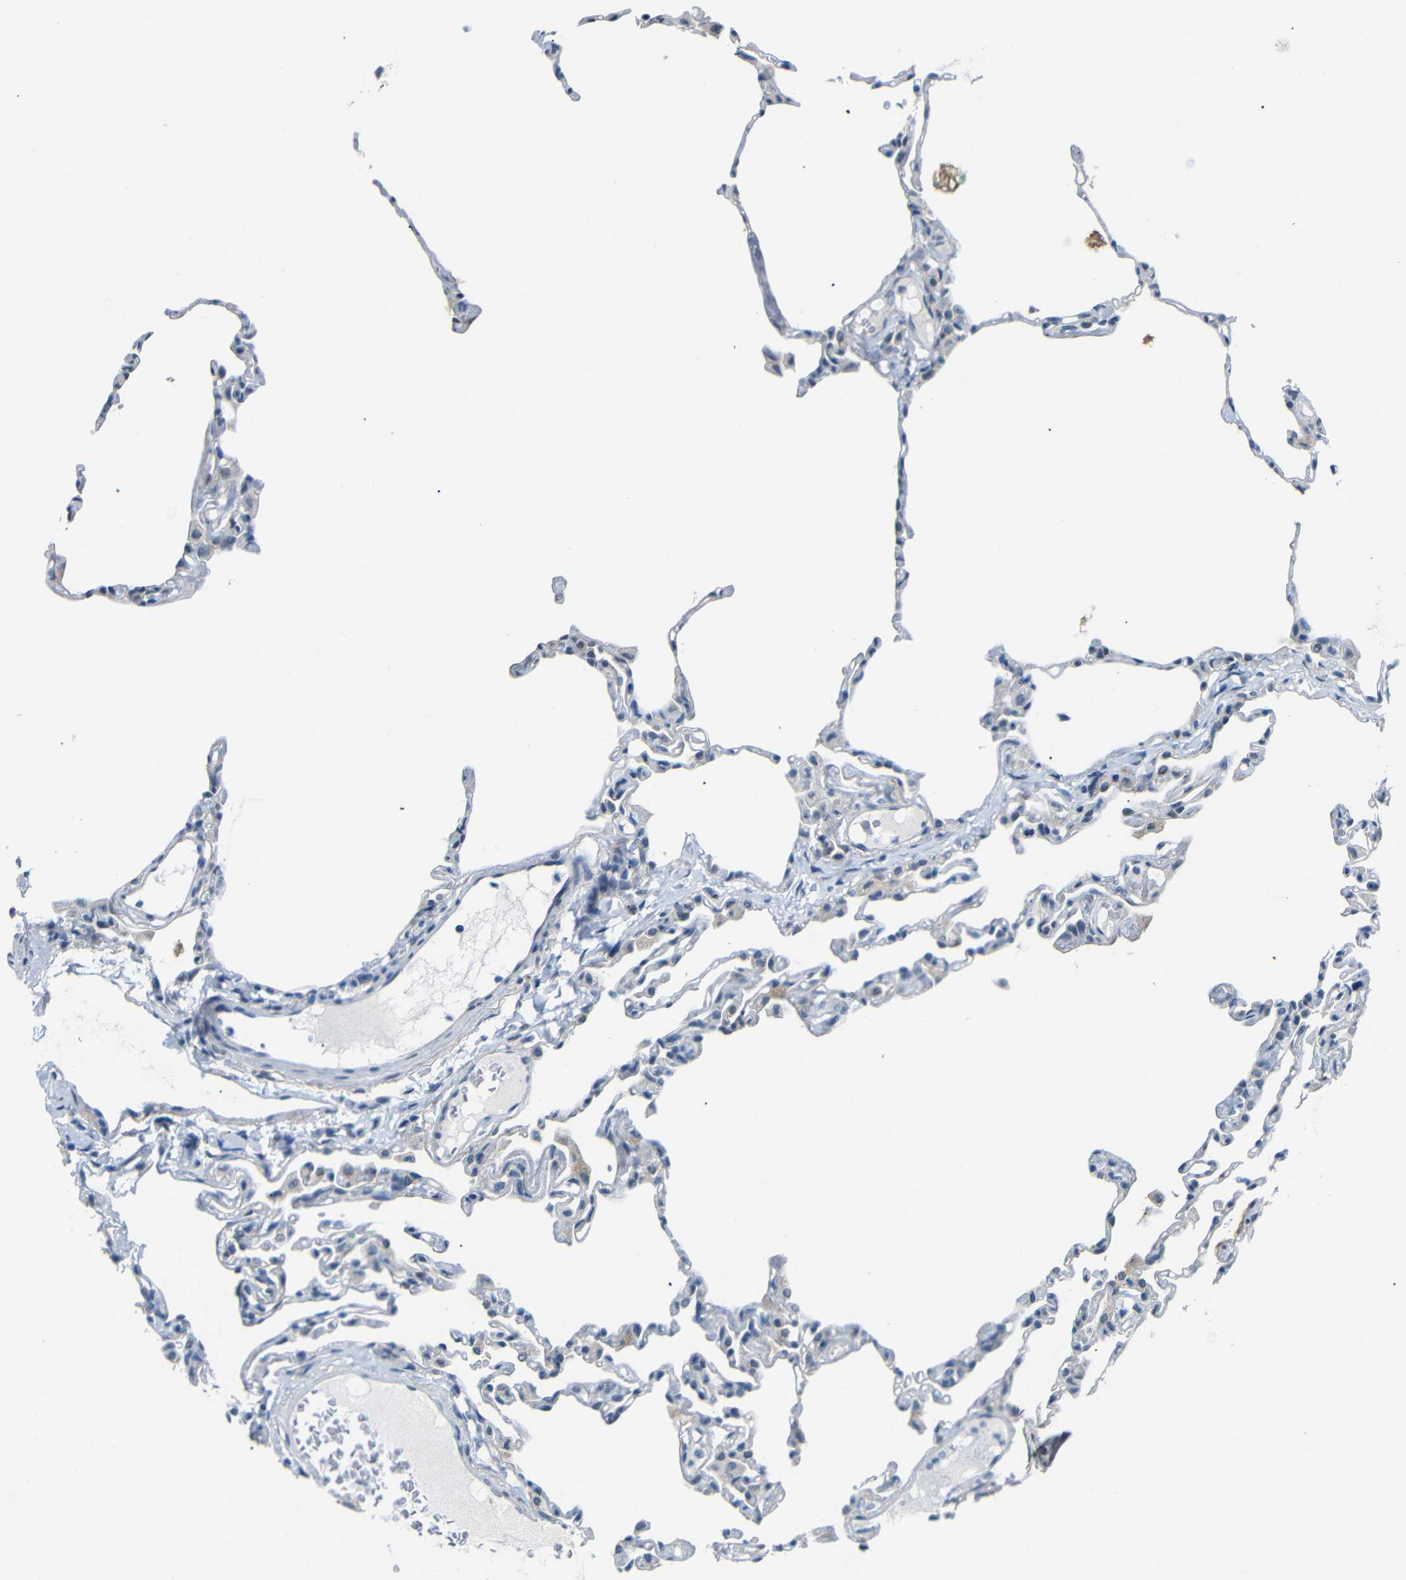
{"staining": {"intensity": "negative", "quantity": "none", "location": "none"}, "tissue": "lung", "cell_type": "Alveolar cells", "image_type": "normal", "snomed": [{"axis": "morphology", "description": "Normal tissue, NOS"}, {"axis": "topography", "description": "Lung"}], "caption": "Image shows no significant protein staining in alveolar cells of unremarkable lung. Nuclei are stained in blue.", "gene": "GPR158", "patient": {"sex": "female", "age": 49}}